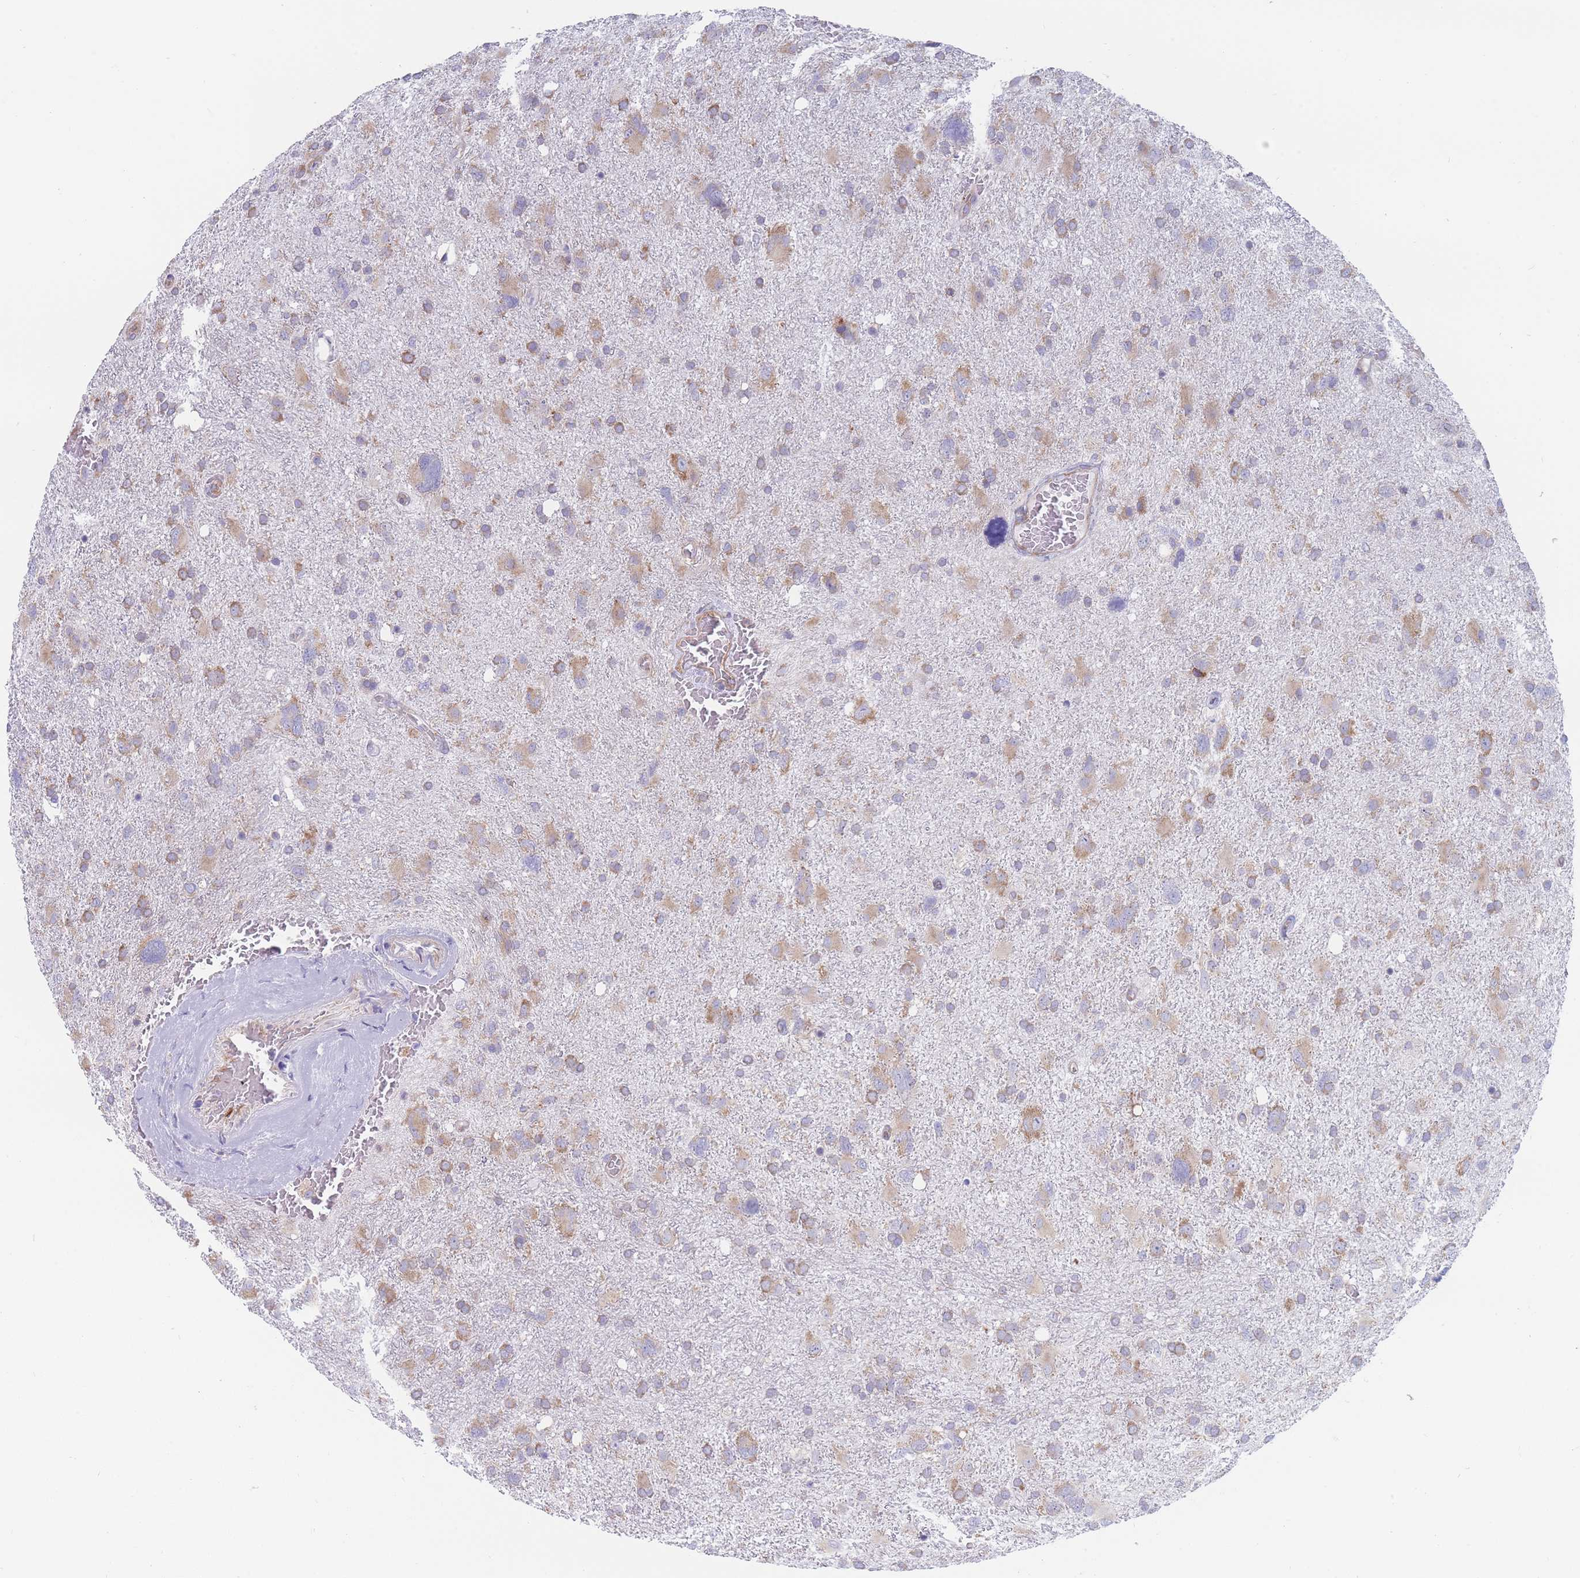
{"staining": {"intensity": "moderate", "quantity": ">75%", "location": "cytoplasmic/membranous"}, "tissue": "glioma", "cell_type": "Tumor cells", "image_type": "cancer", "snomed": [{"axis": "morphology", "description": "Glioma, malignant, High grade"}, {"axis": "topography", "description": "Brain"}], "caption": "Immunohistochemistry (IHC) micrograph of malignant glioma (high-grade) stained for a protein (brown), which displays medium levels of moderate cytoplasmic/membranous staining in approximately >75% of tumor cells.", "gene": "RPL8", "patient": {"sex": "male", "age": 61}}